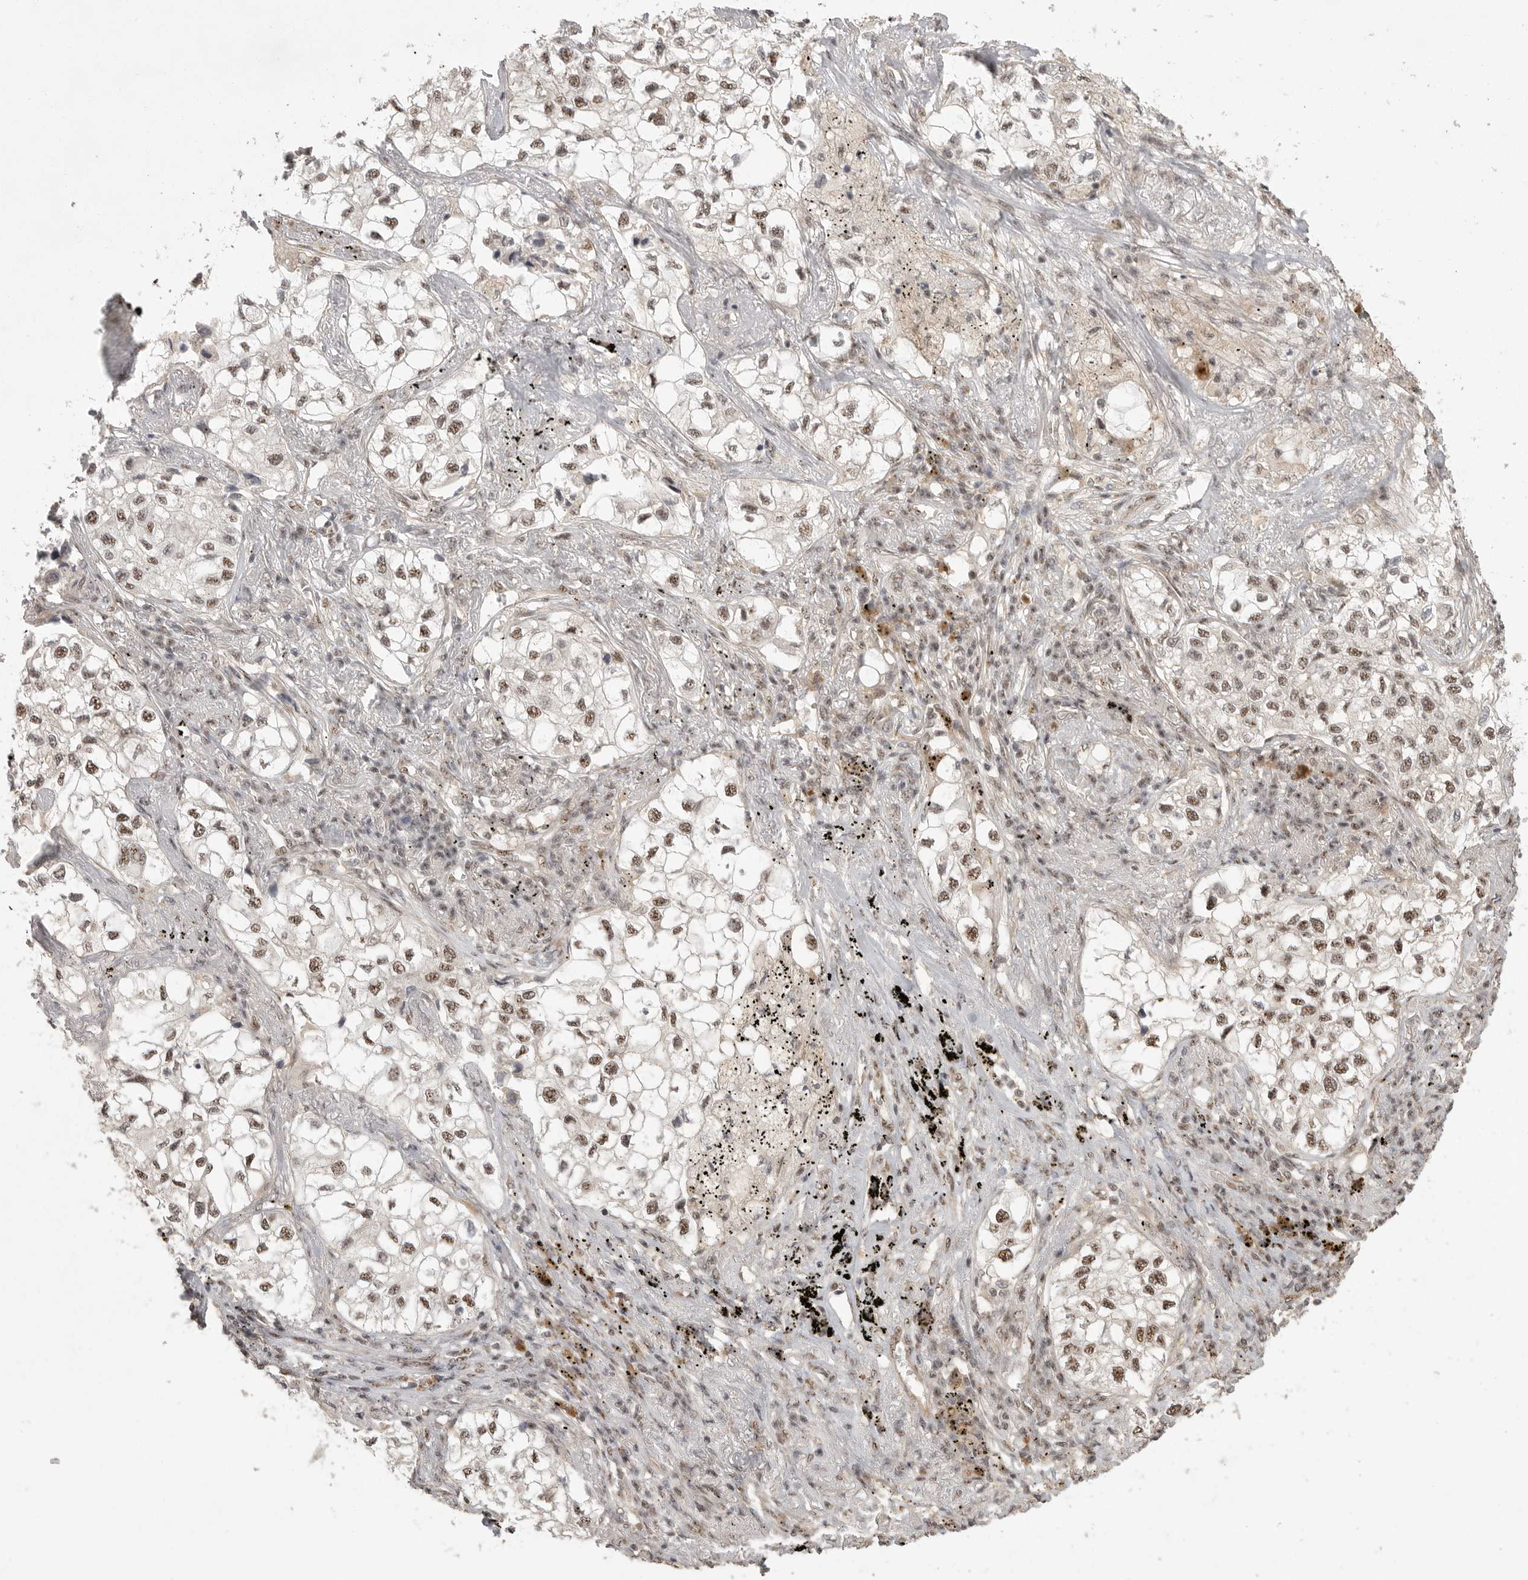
{"staining": {"intensity": "moderate", "quantity": ">75%", "location": "nuclear"}, "tissue": "lung cancer", "cell_type": "Tumor cells", "image_type": "cancer", "snomed": [{"axis": "morphology", "description": "Adenocarcinoma, NOS"}, {"axis": "topography", "description": "Lung"}], "caption": "DAB (3,3'-diaminobenzidine) immunohistochemical staining of lung cancer demonstrates moderate nuclear protein positivity in about >75% of tumor cells.", "gene": "POMP", "patient": {"sex": "male", "age": 63}}